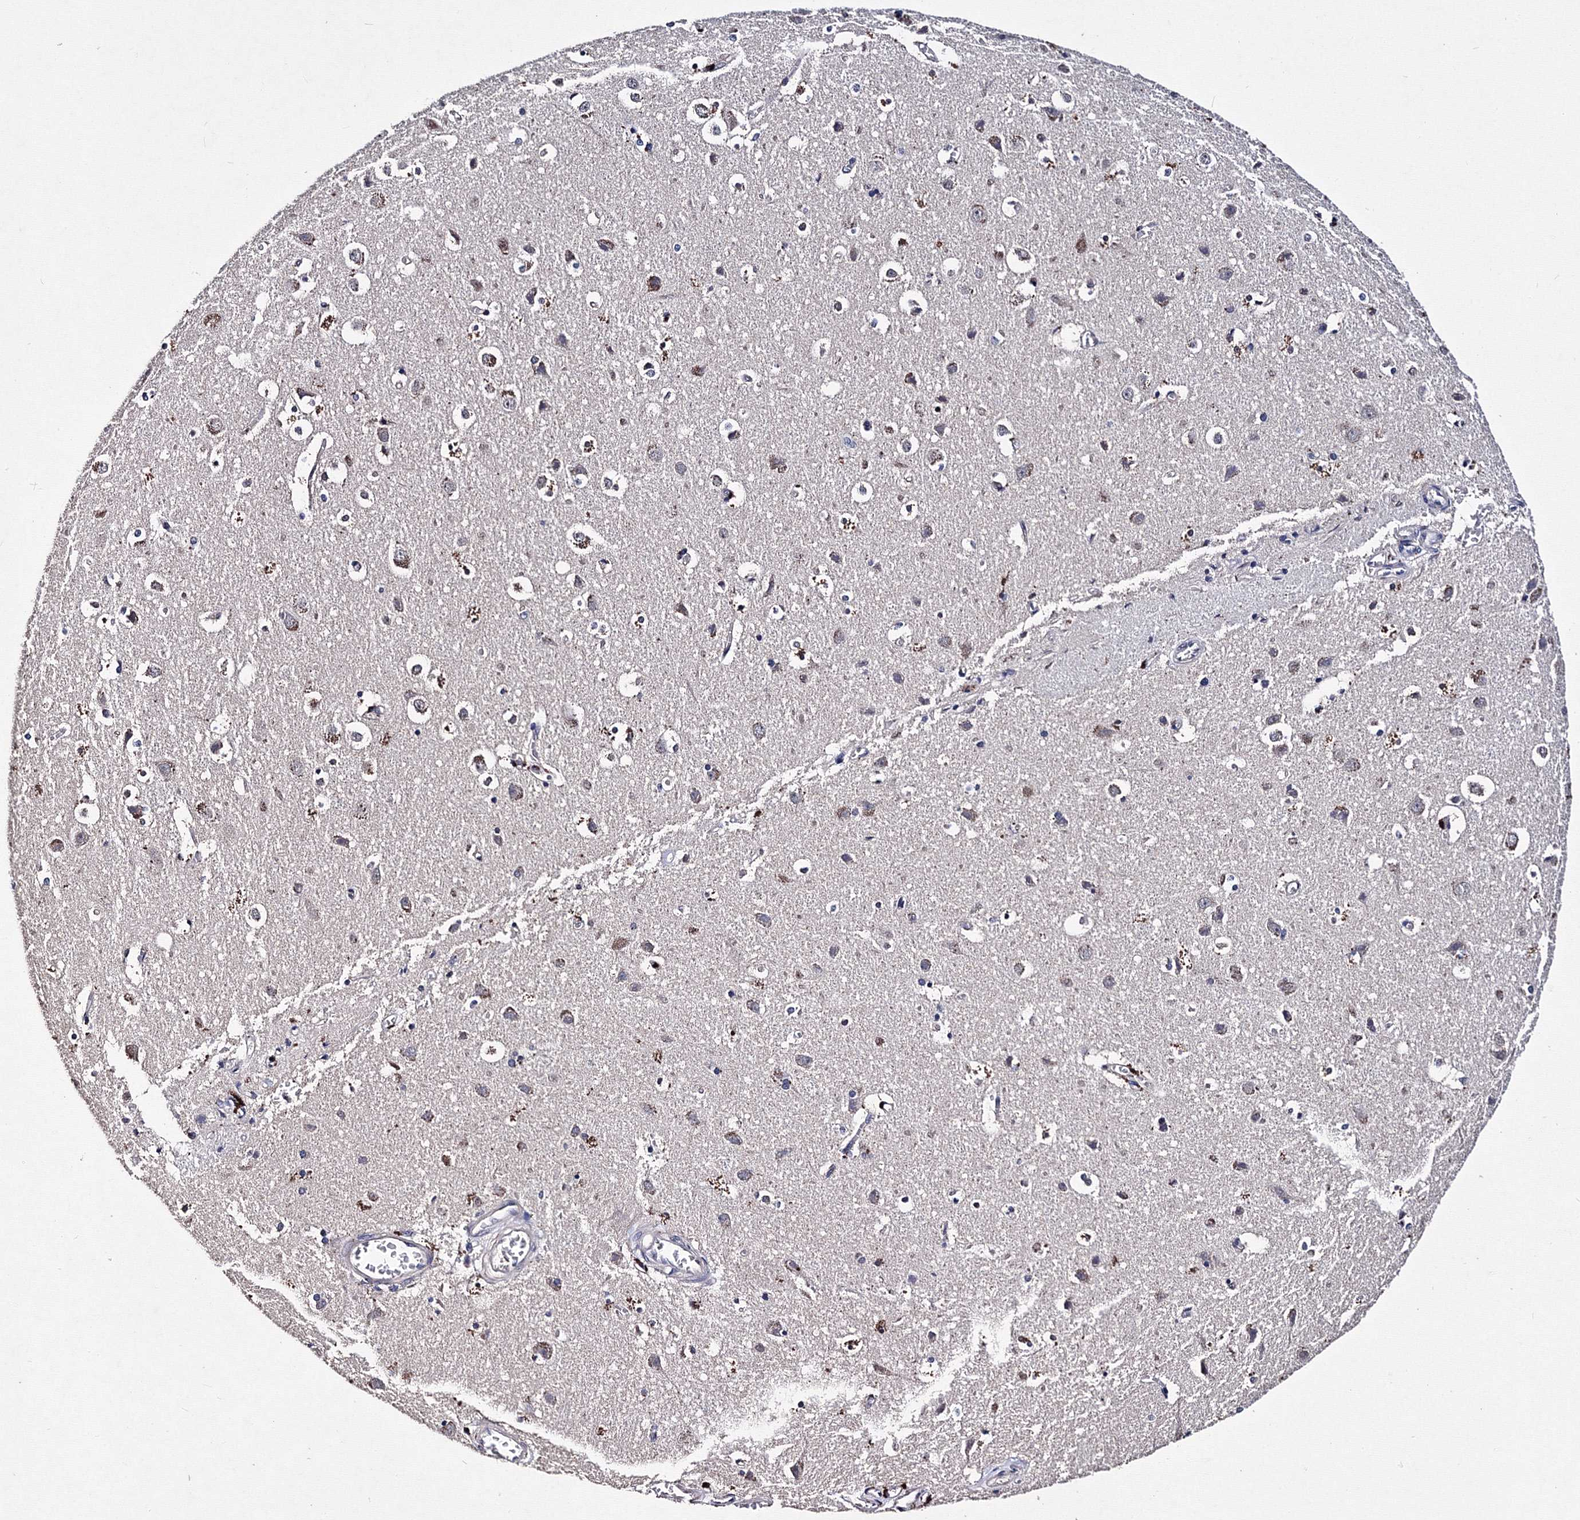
{"staining": {"intensity": "negative", "quantity": "none", "location": "none"}, "tissue": "cerebral cortex", "cell_type": "Endothelial cells", "image_type": "normal", "snomed": [{"axis": "morphology", "description": "Normal tissue, NOS"}, {"axis": "topography", "description": "Cerebral cortex"}], "caption": "Immunohistochemistry (IHC) photomicrograph of normal cerebral cortex stained for a protein (brown), which displays no expression in endothelial cells.", "gene": "PHYKPL", "patient": {"sex": "male", "age": 54}}